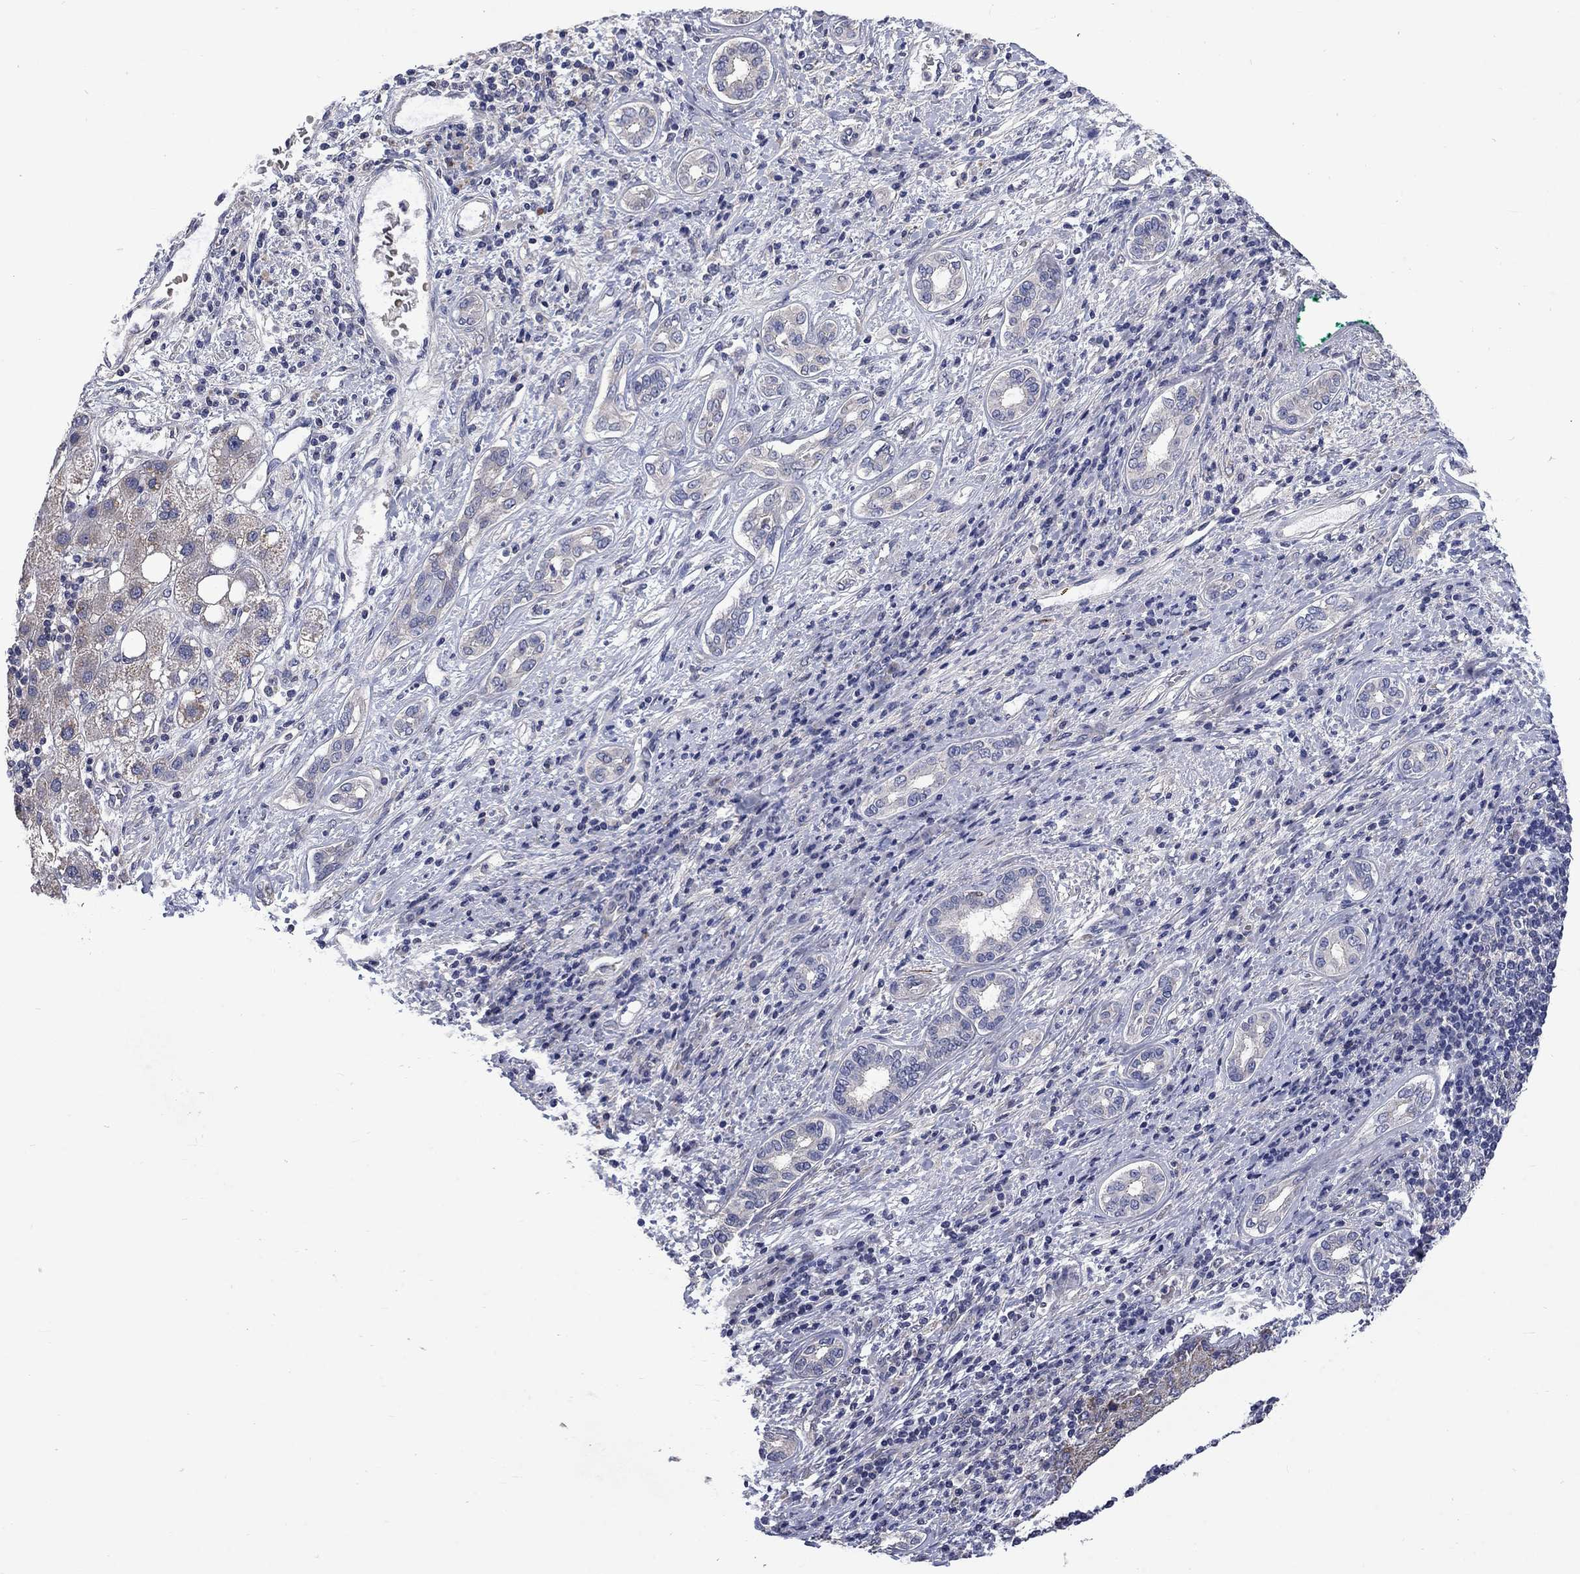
{"staining": {"intensity": "weak", "quantity": "25%-75%", "location": "cytoplasmic/membranous"}, "tissue": "liver cancer", "cell_type": "Tumor cells", "image_type": "cancer", "snomed": [{"axis": "morphology", "description": "Carcinoma, Hepatocellular, NOS"}, {"axis": "topography", "description": "Liver"}], "caption": "Liver cancer (hepatocellular carcinoma) stained with DAB IHC reveals low levels of weak cytoplasmic/membranous staining in approximately 25%-75% of tumor cells. The staining is performed using DAB (3,3'-diaminobenzidine) brown chromogen to label protein expression. The nuclei are counter-stained blue using hematoxylin.", "gene": "HSPA12A", "patient": {"sex": "male", "age": 65}}